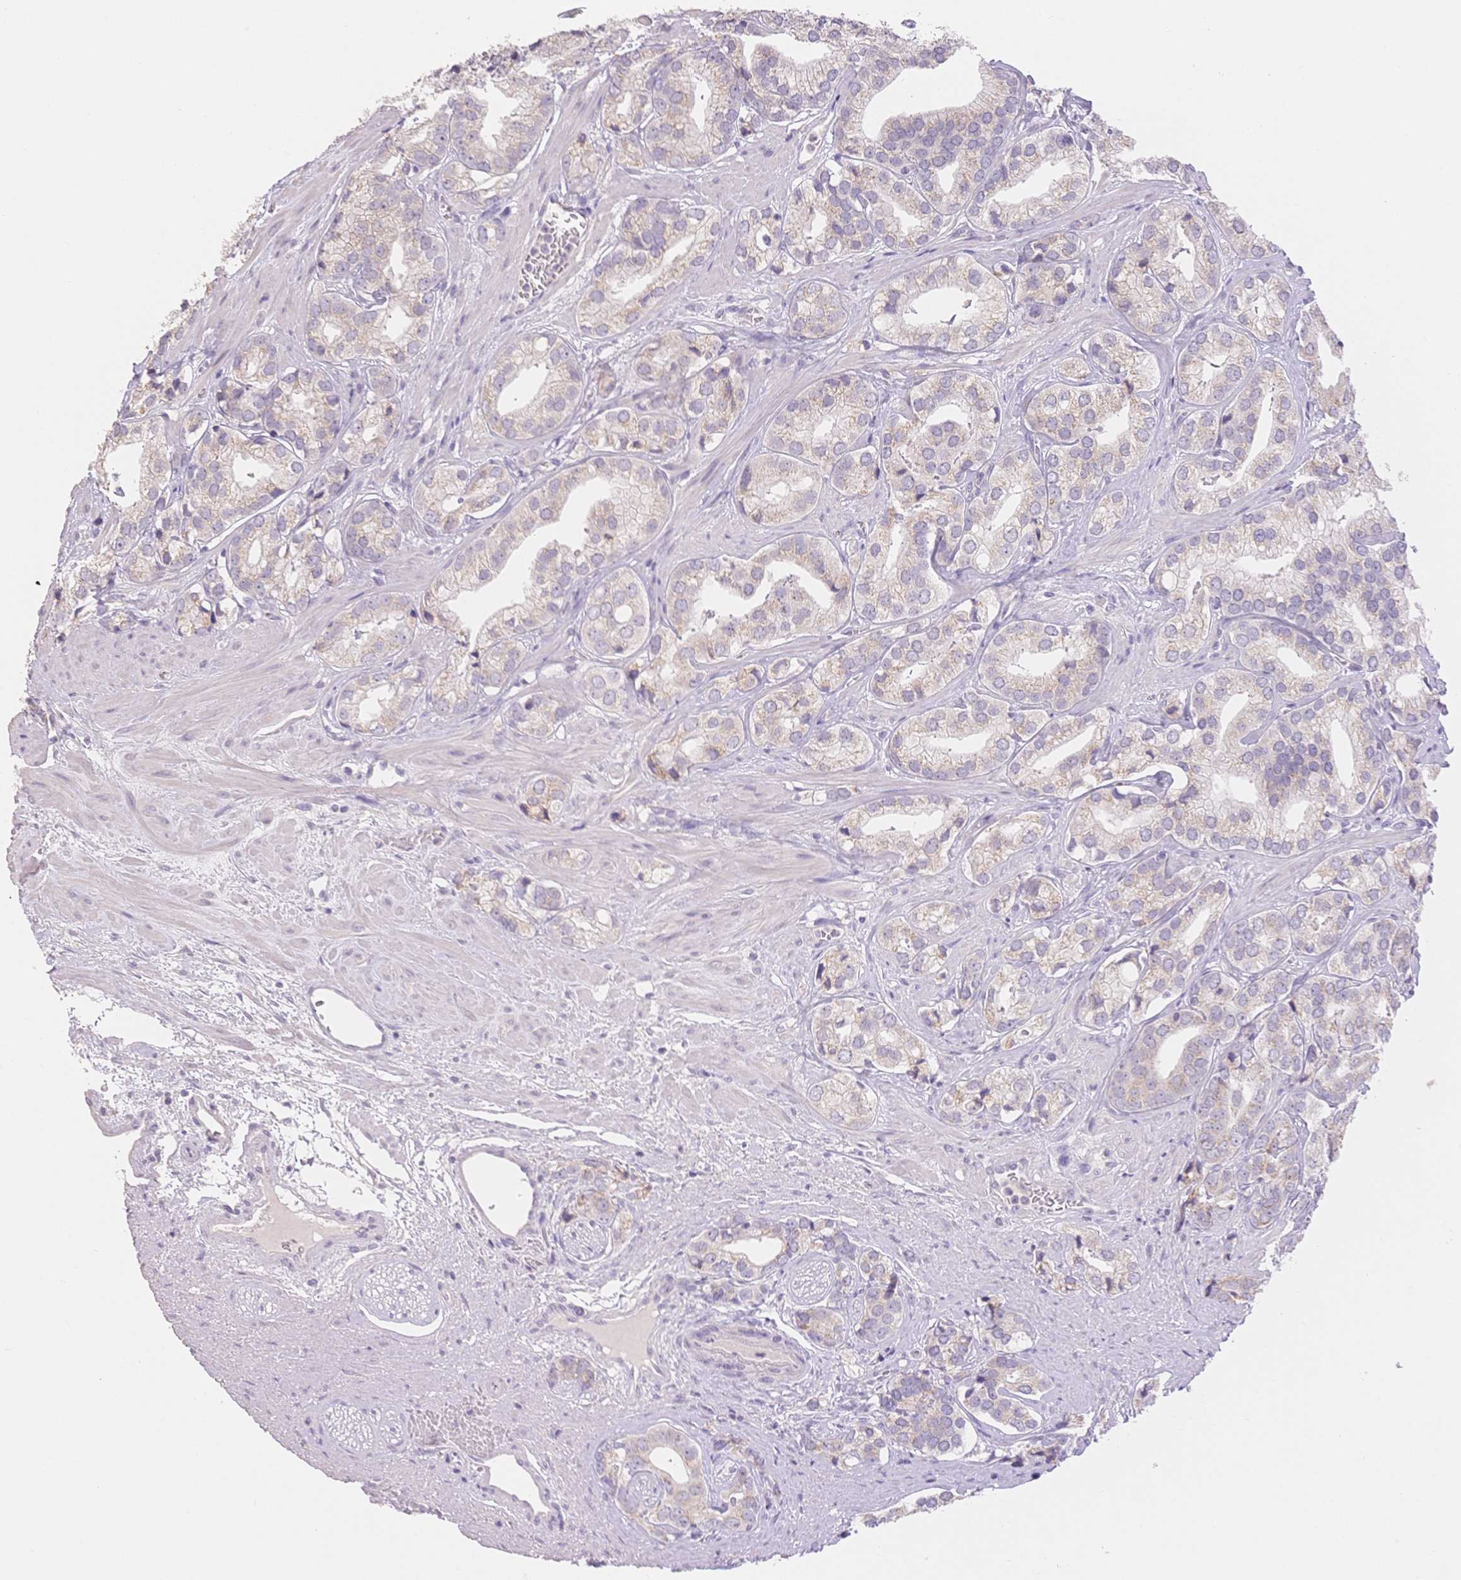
{"staining": {"intensity": "weak", "quantity": "25%-75%", "location": "cytoplasmic/membranous"}, "tissue": "prostate cancer", "cell_type": "Tumor cells", "image_type": "cancer", "snomed": [{"axis": "morphology", "description": "Adenocarcinoma, High grade"}, {"axis": "topography", "description": "Prostate"}], "caption": "Immunohistochemistry micrograph of prostate cancer (high-grade adenocarcinoma) stained for a protein (brown), which shows low levels of weak cytoplasmic/membranous expression in approximately 25%-75% of tumor cells.", "gene": "SUV39H2", "patient": {"sex": "male", "age": 58}}